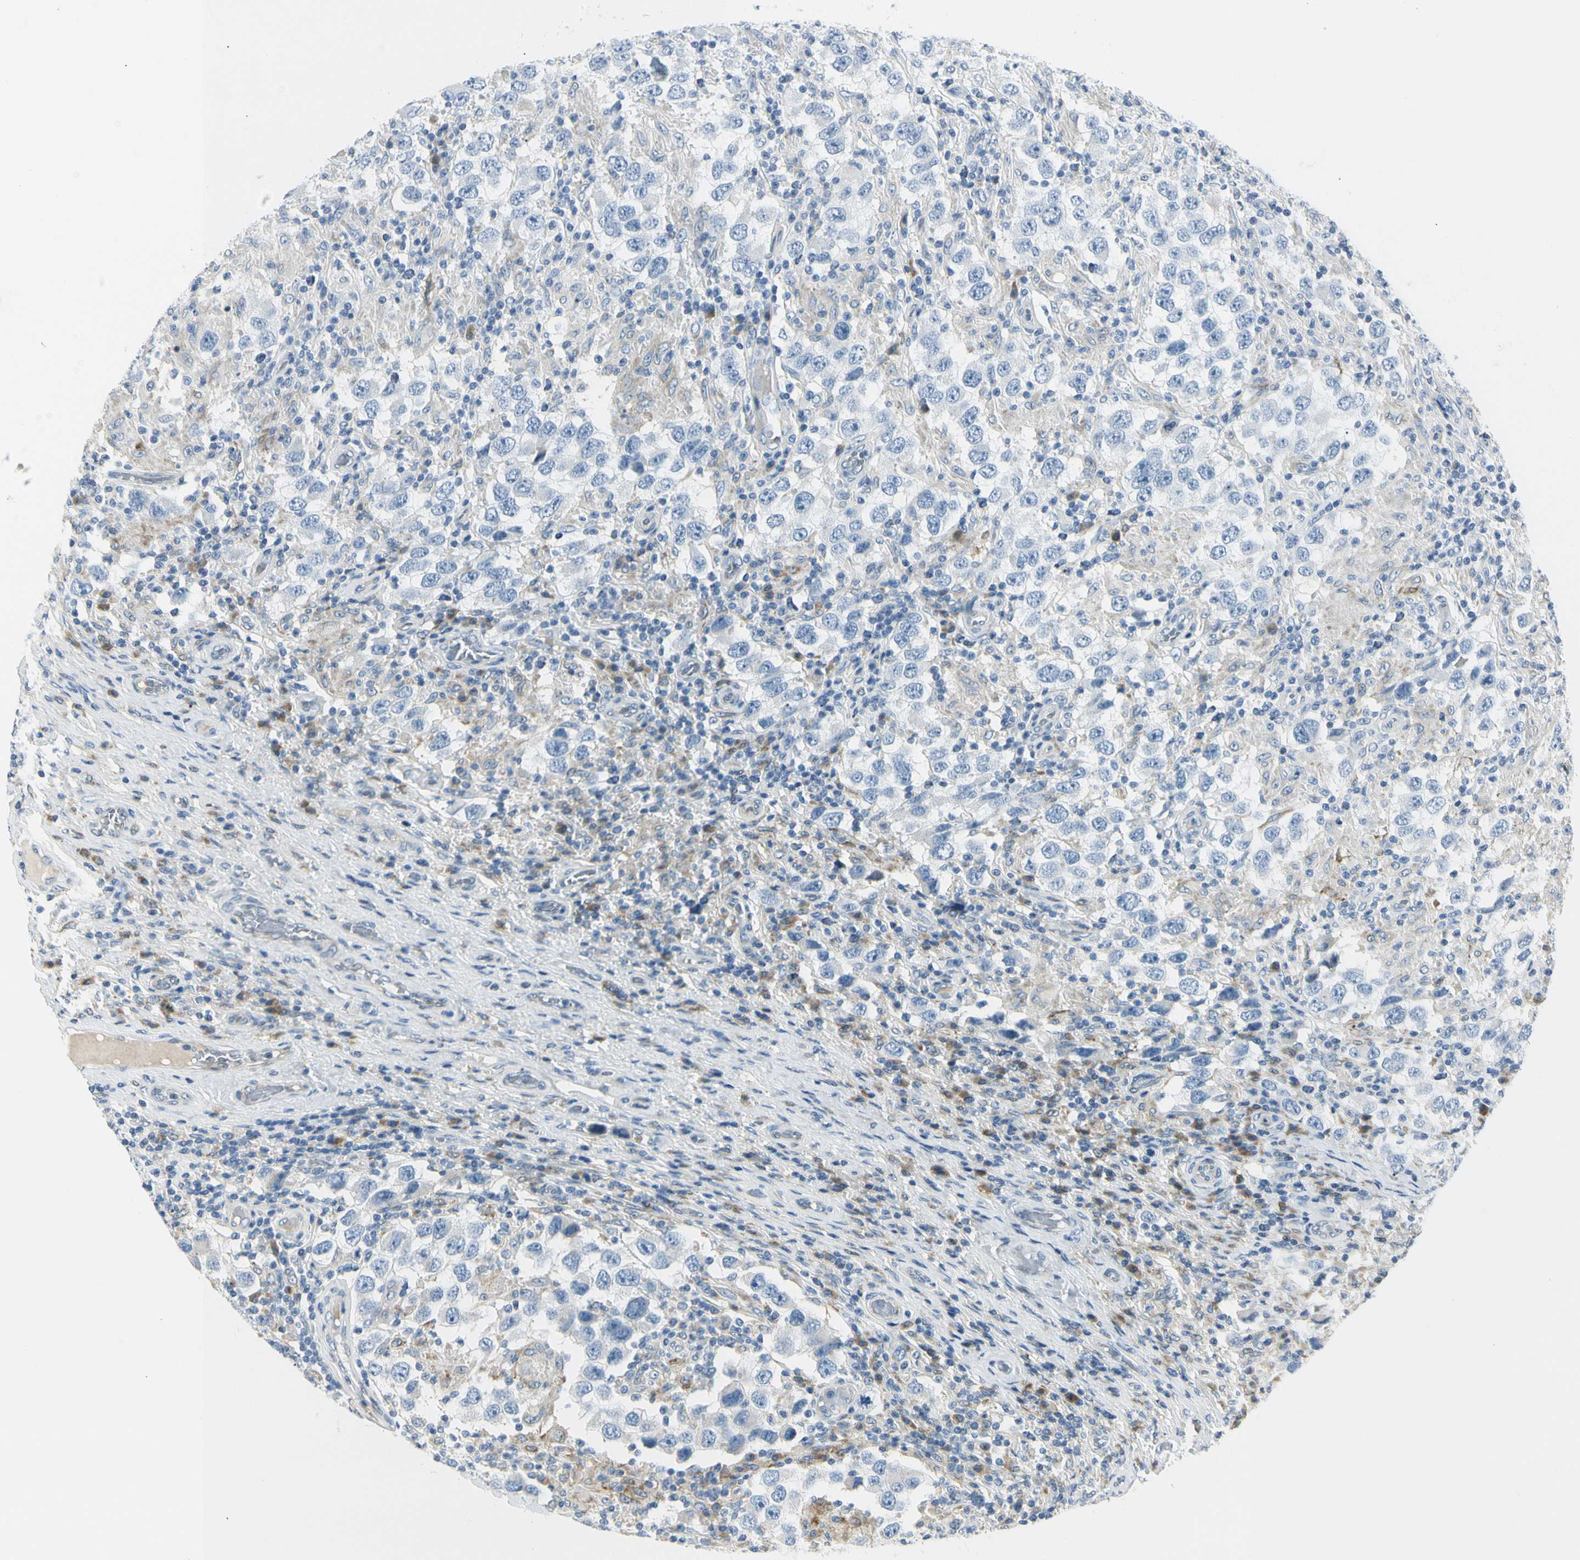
{"staining": {"intensity": "negative", "quantity": "none", "location": "none"}, "tissue": "testis cancer", "cell_type": "Tumor cells", "image_type": "cancer", "snomed": [{"axis": "morphology", "description": "Carcinoma, Embryonal, NOS"}, {"axis": "topography", "description": "Testis"}], "caption": "The IHC micrograph has no significant positivity in tumor cells of embryonal carcinoma (testis) tissue.", "gene": "TNFSF11", "patient": {"sex": "male", "age": 21}}